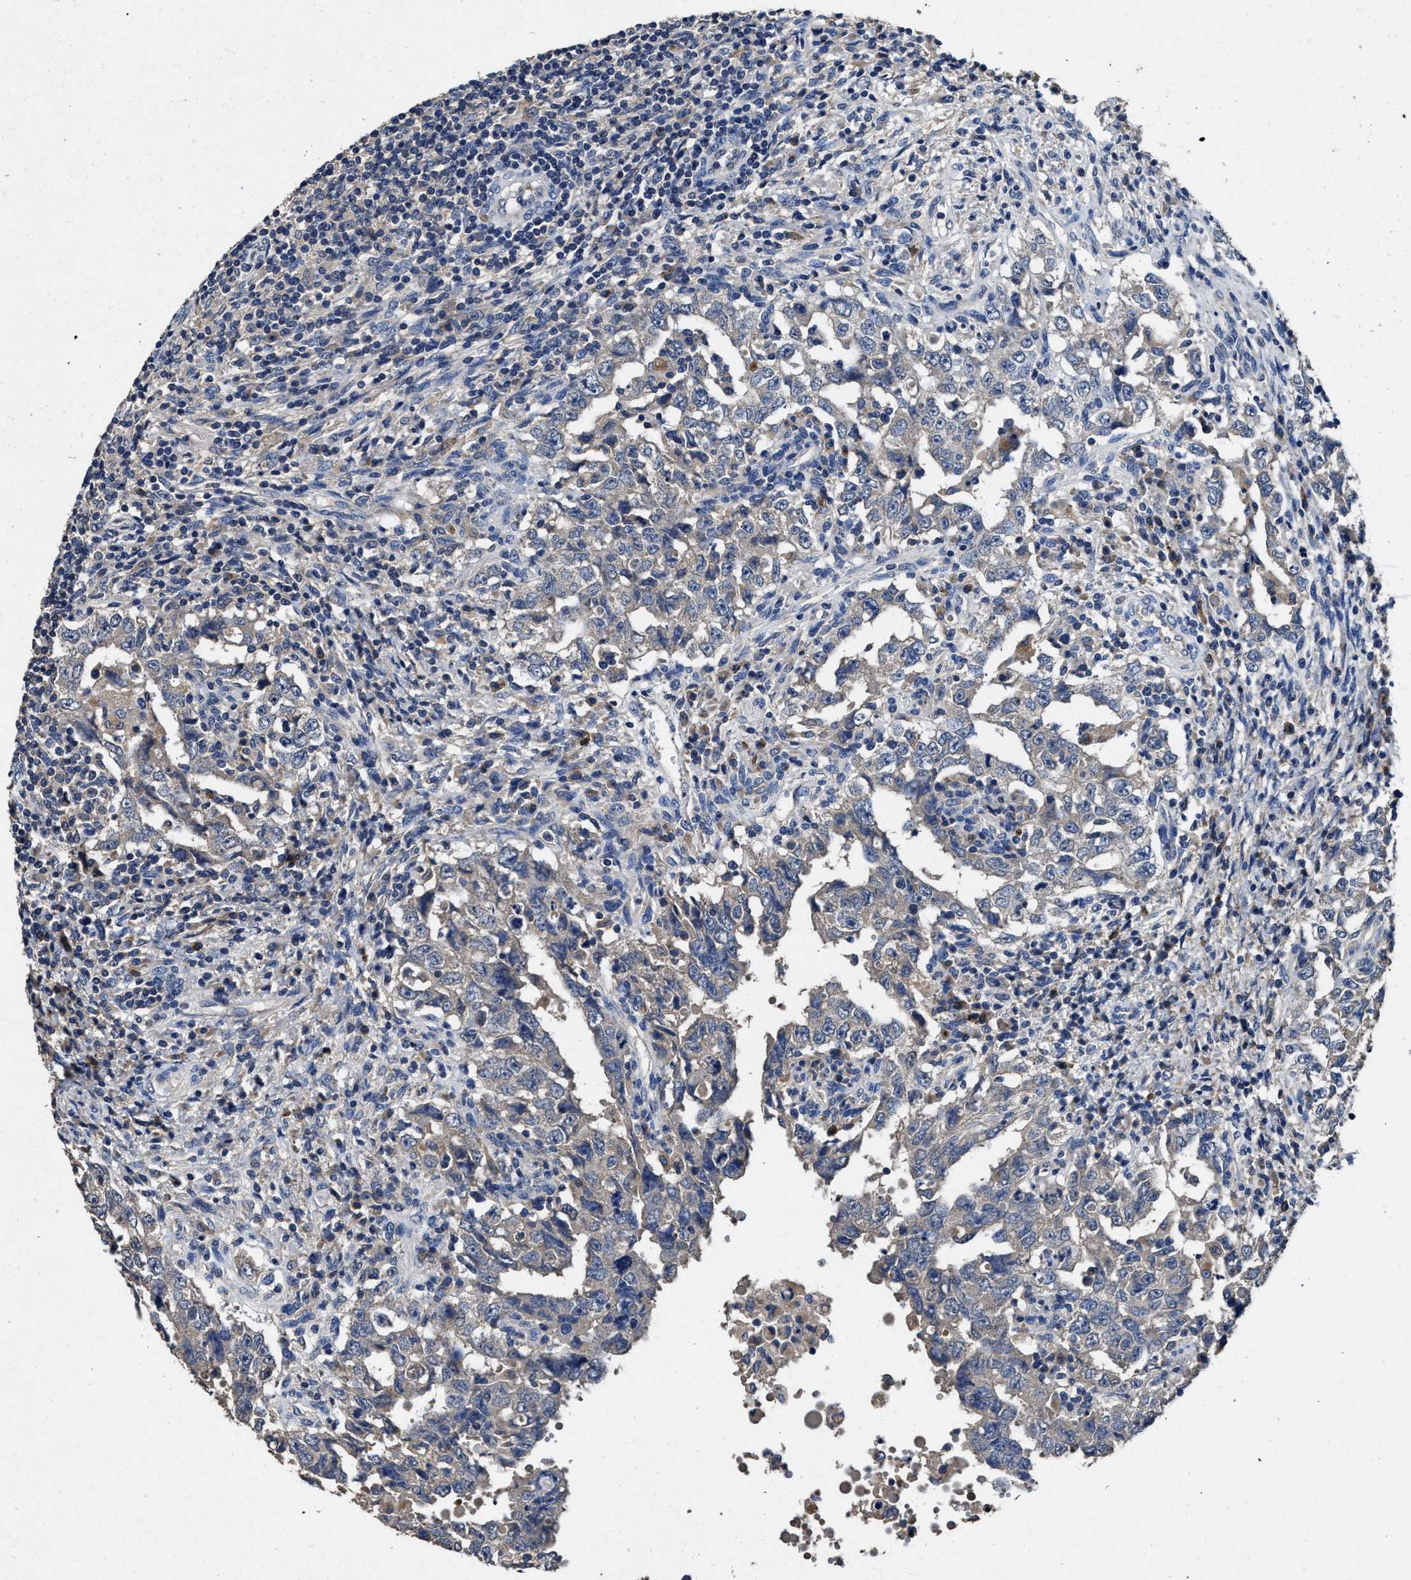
{"staining": {"intensity": "negative", "quantity": "none", "location": "none"}, "tissue": "testis cancer", "cell_type": "Tumor cells", "image_type": "cancer", "snomed": [{"axis": "morphology", "description": "Carcinoma, Embryonal, NOS"}, {"axis": "topography", "description": "Testis"}], "caption": "Tumor cells show no significant protein expression in testis embryonal carcinoma.", "gene": "UBR4", "patient": {"sex": "male", "age": 26}}